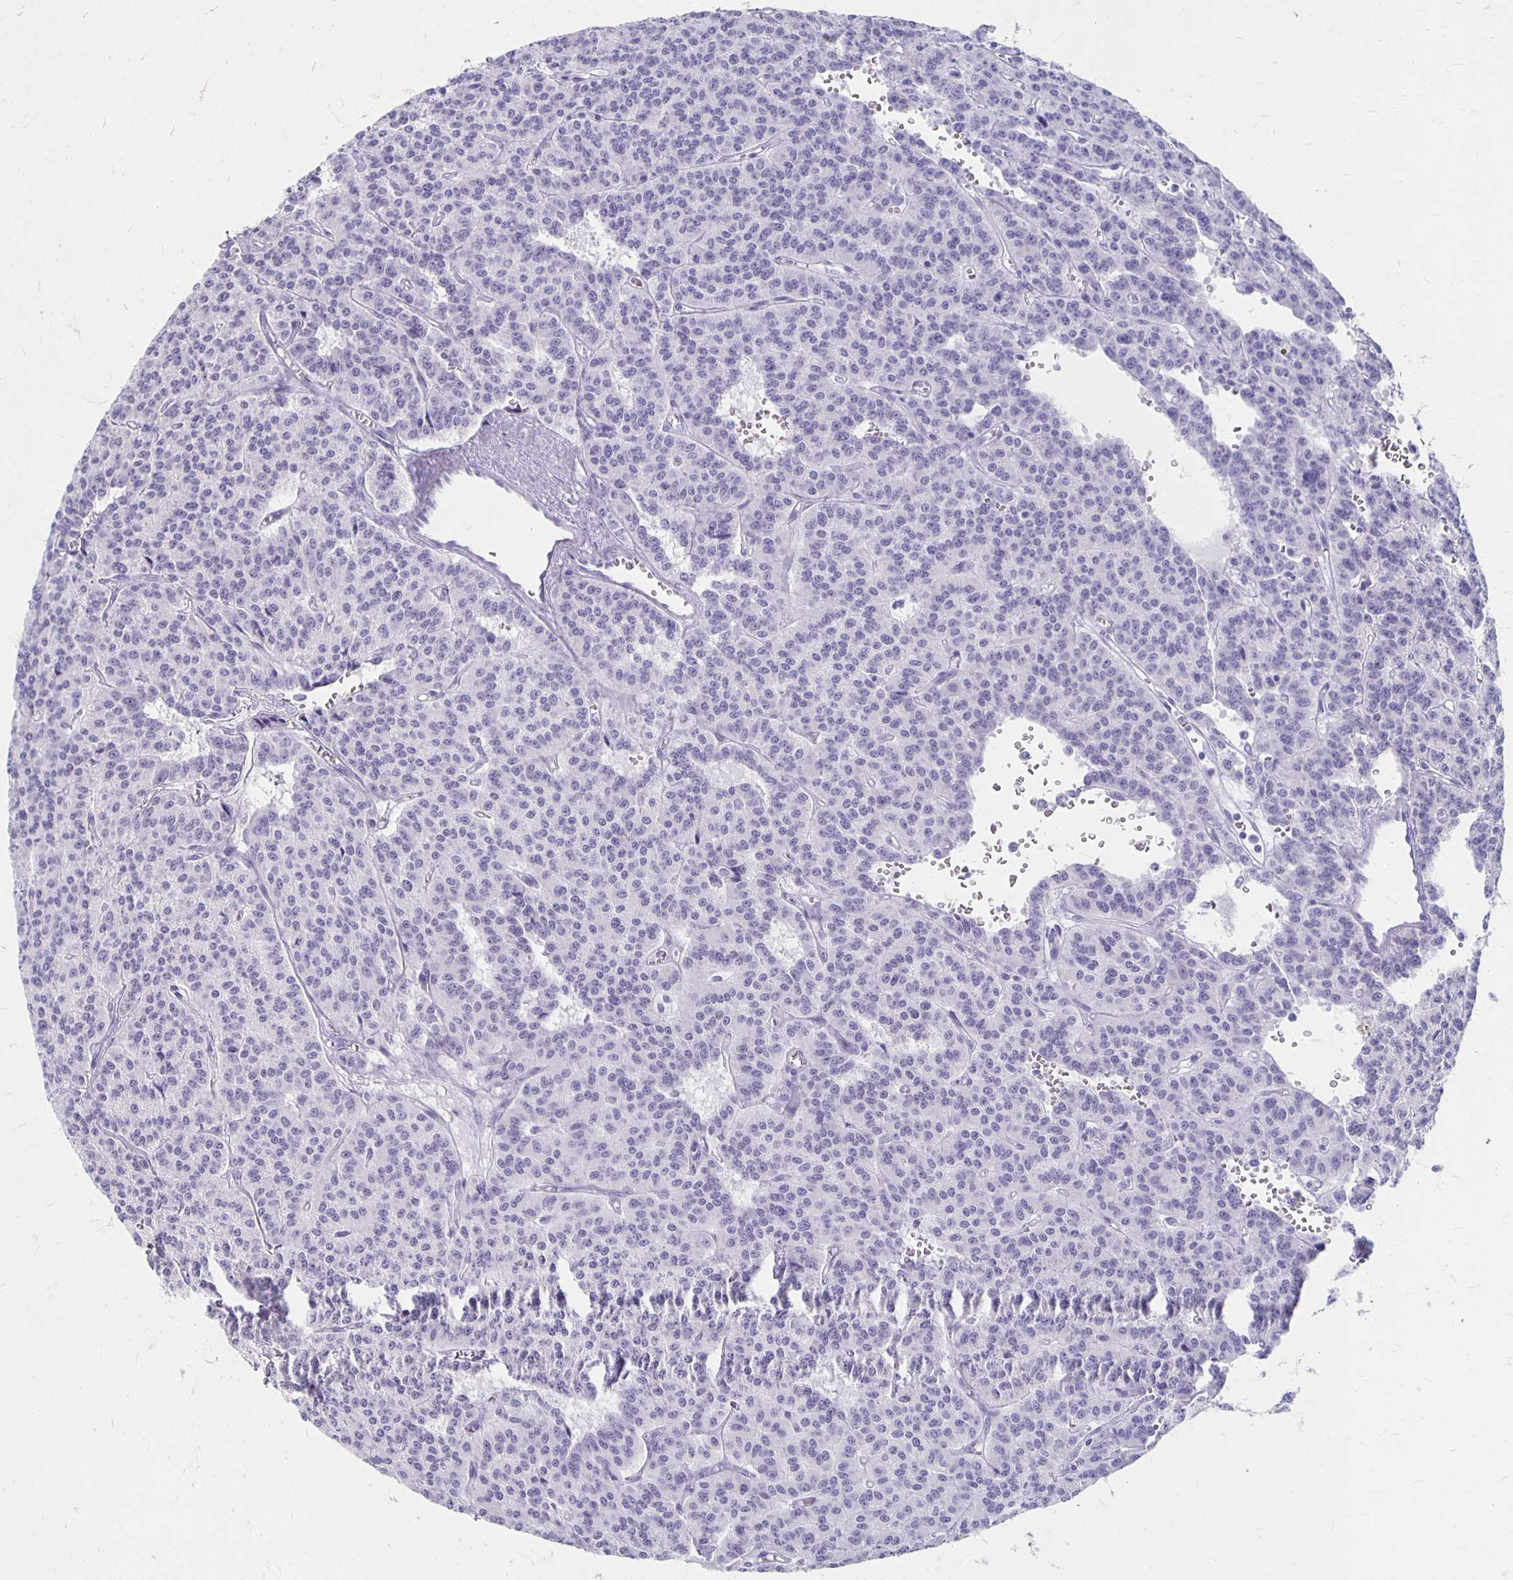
{"staining": {"intensity": "negative", "quantity": "none", "location": "none"}, "tissue": "carcinoid", "cell_type": "Tumor cells", "image_type": "cancer", "snomed": [{"axis": "morphology", "description": "Carcinoid, malignant, NOS"}, {"axis": "topography", "description": "Lung"}], "caption": "Immunohistochemistry of human carcinoid reveals no positivity in tumor cells.", "gene": "MAGEC2", "patient": {"sex": "female", "age": 71}}